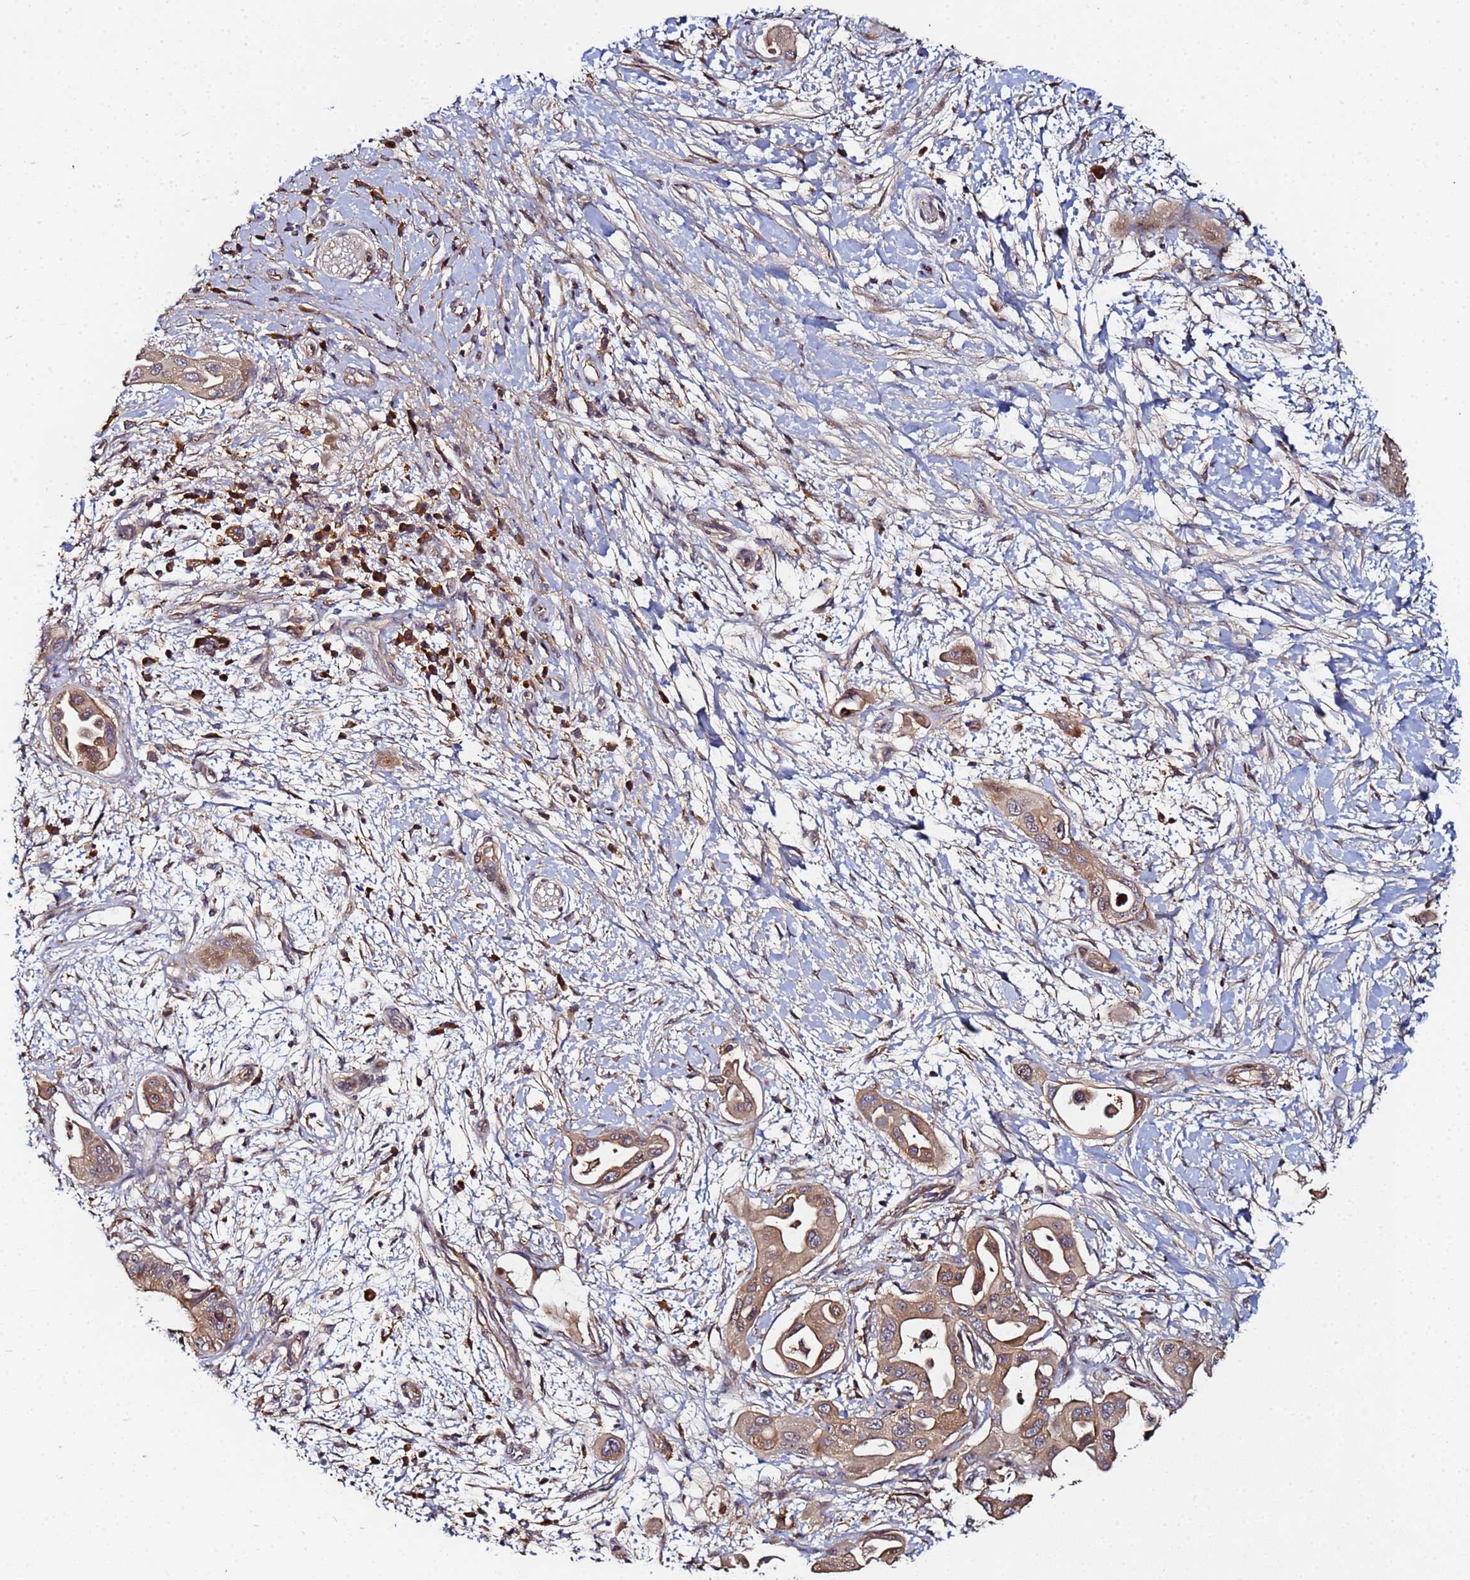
{"staining": {"intensity": "moderate", "quantity": ">75%", "location": "cytoplasmic/membranous"}, "tissue": "pancreatic cancer", "cell_type": "Tumor cells", "image_type": "cancer", "snomed": [{"axis": "morphology", "description": "Adenocarcinoma, NOS"}, {"axis": "topography", "description": "Pancreas"}], "caption": "IHC (DAB (3,3'-diaminobenzidine)) staining of human pancreatic adenocarcinoma demonstrates moderate cytoplasmic/membranous protein positivity in about >75% of tumor cells.", "gene": "OSER1", "patient": {"sex": "male", "age": 68}}